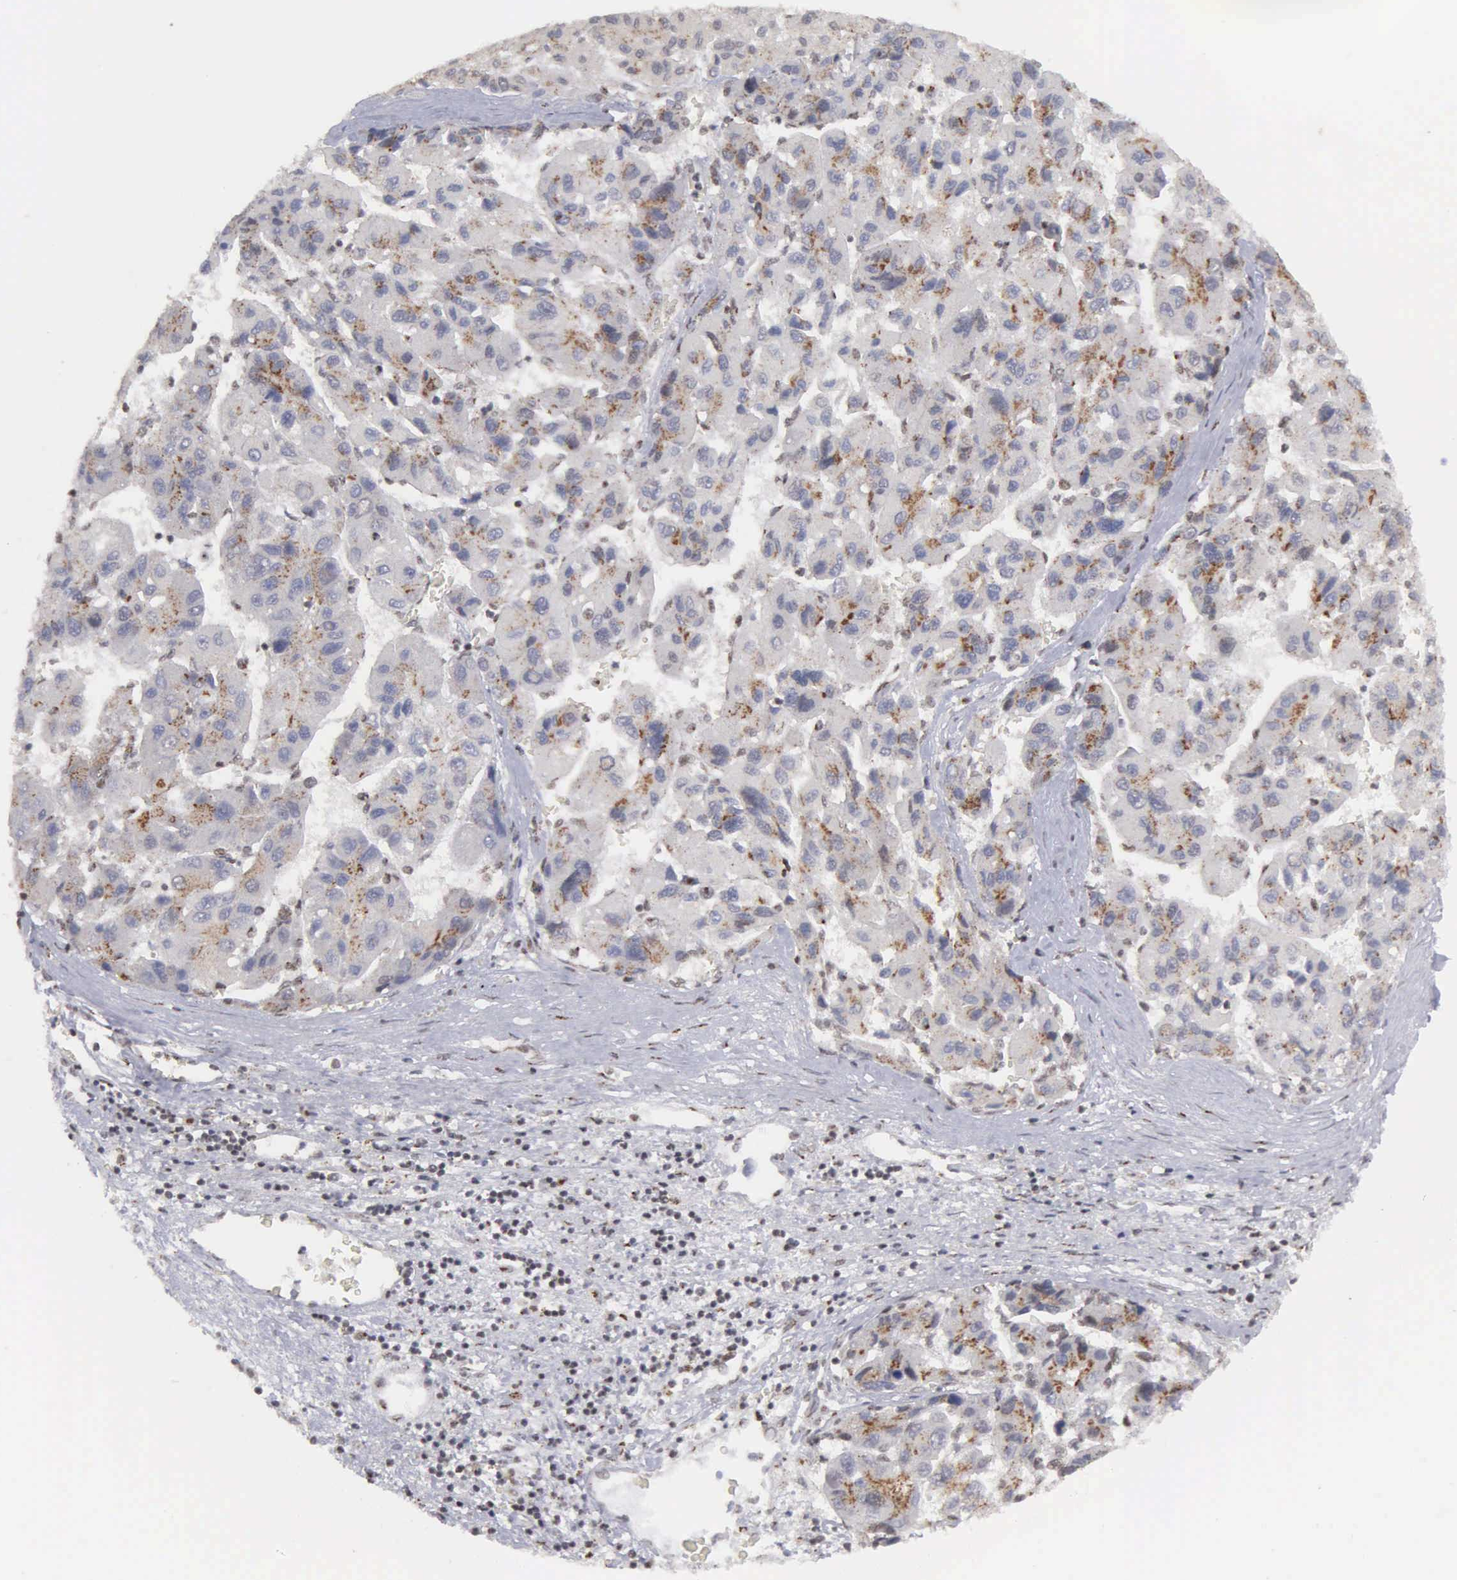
{"staining": {"intensity": "moderate", "quantity": "25%-75%", "location": "cytoplasmic/membranous"}, "tissue": "liver cancer", "cell_type": "Tumor cells", "image_type": "cancer", "snomed": [{"axis": "morphology", "description": "Carcinoma, Hepatocellular, NOS"}, {"axis": "topography", "description": "Liver"}], "caption": "Liver cancer (hepatocellular carcinoma) stained with DAB IHC exhibits medium levels of moderate cytoplasmic/membranous staining in approximately 25%-75% of tumor cells.", "gene": "GTF2A1", "patient": {"sex": "male", "age": 64}}